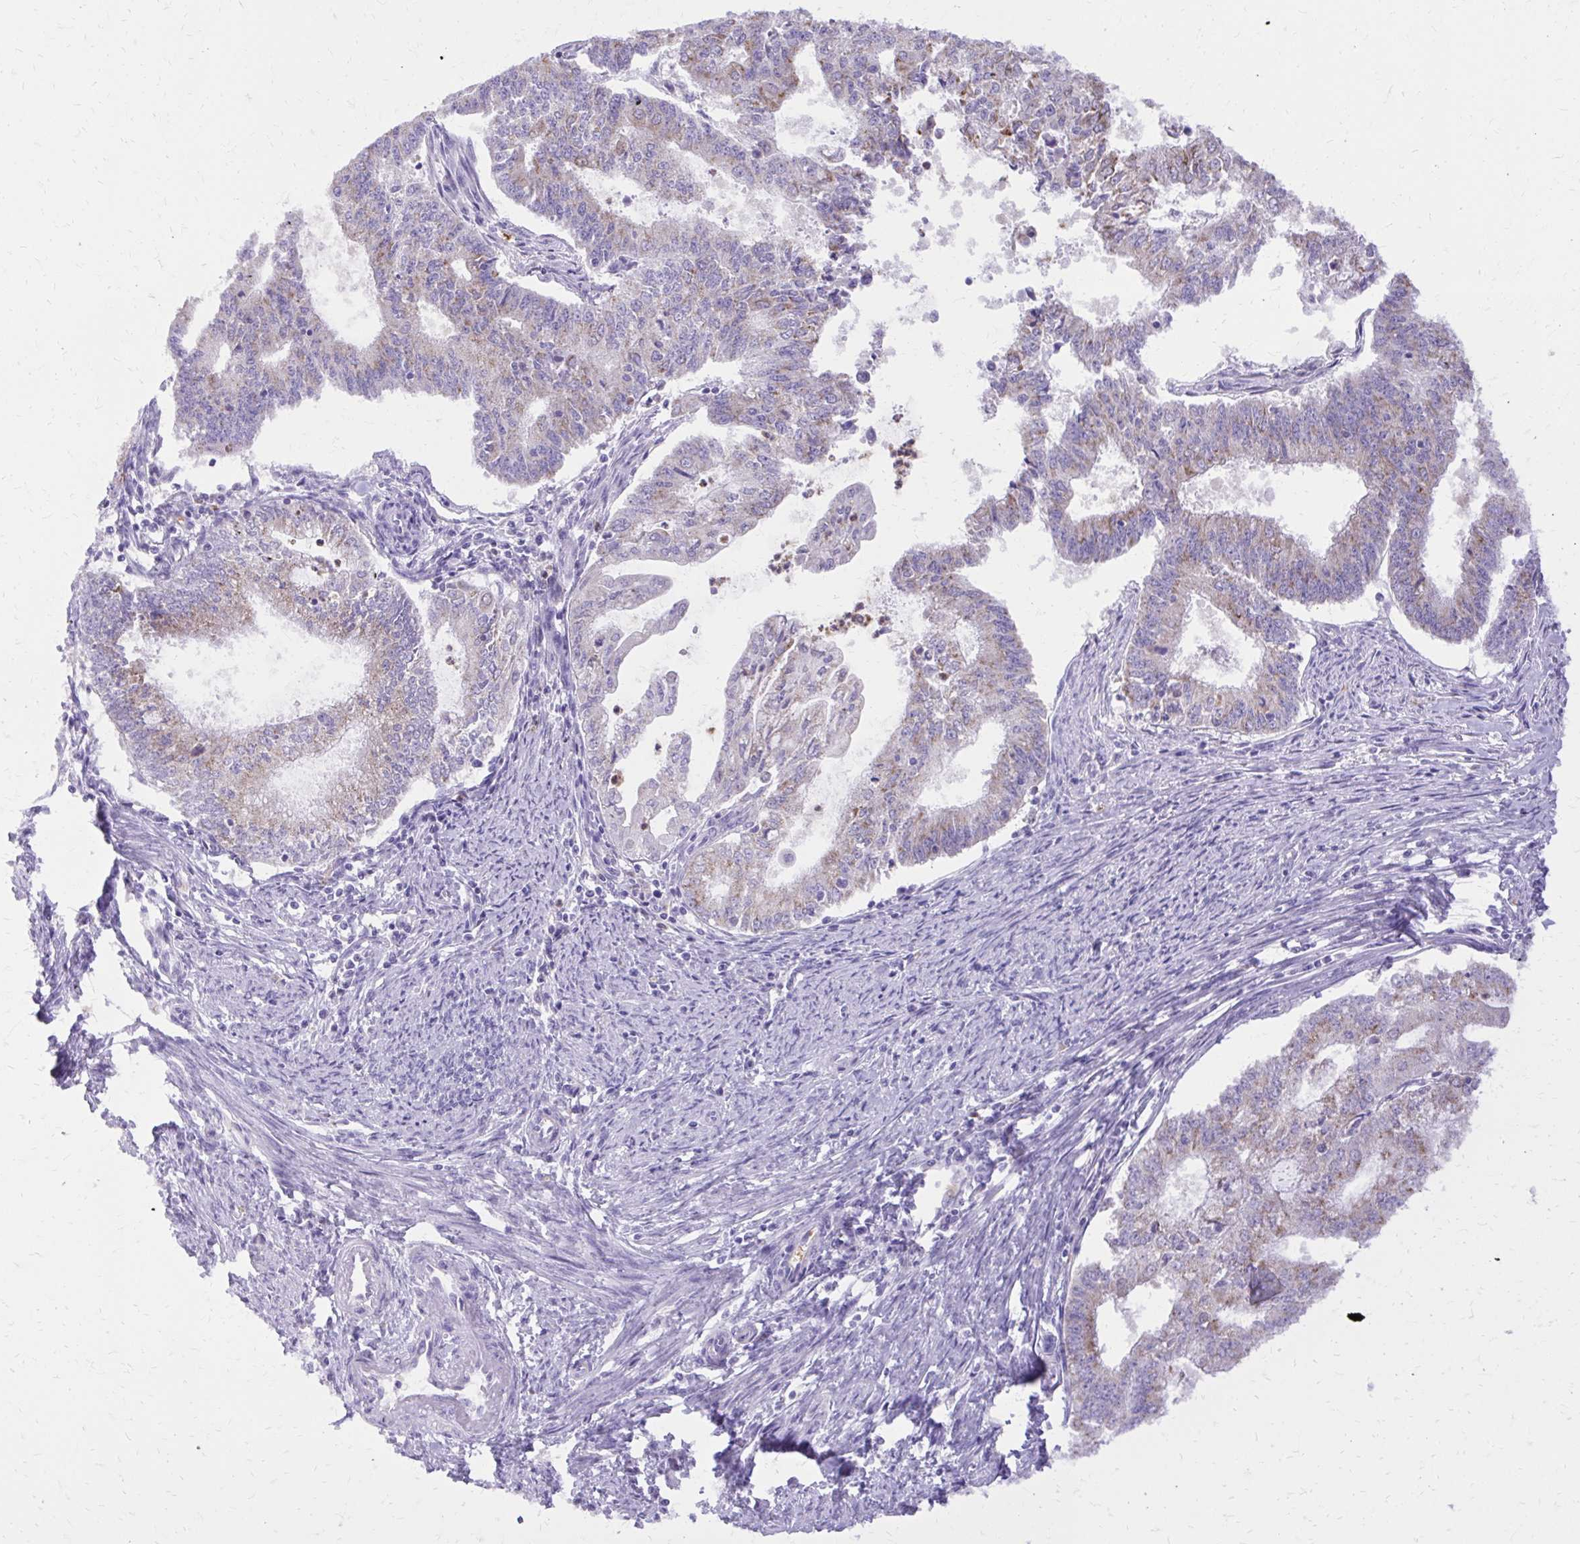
{"staining": {"intensity": "weak", "quantity": "25%-75%", "location": "cytoplasmic/membranous"}, "tissue": "endometrial cancer", "cell_type": "Tumor cells", "image_type": "cancer", "snomed": [{"axis": "morphology", "description": "Adenocarcinoma, NOS"}, {"axis": "topography", "description": "Endometrium"}], "caption": "Endometrial cancer tissue reveals weak cytoplasmic/membranous expression in approximately 25%-75% of tumor cells, visualized by immunohistochemistry.", "gene": "CAT", "patient": {"sex": "female", "age": 61}}